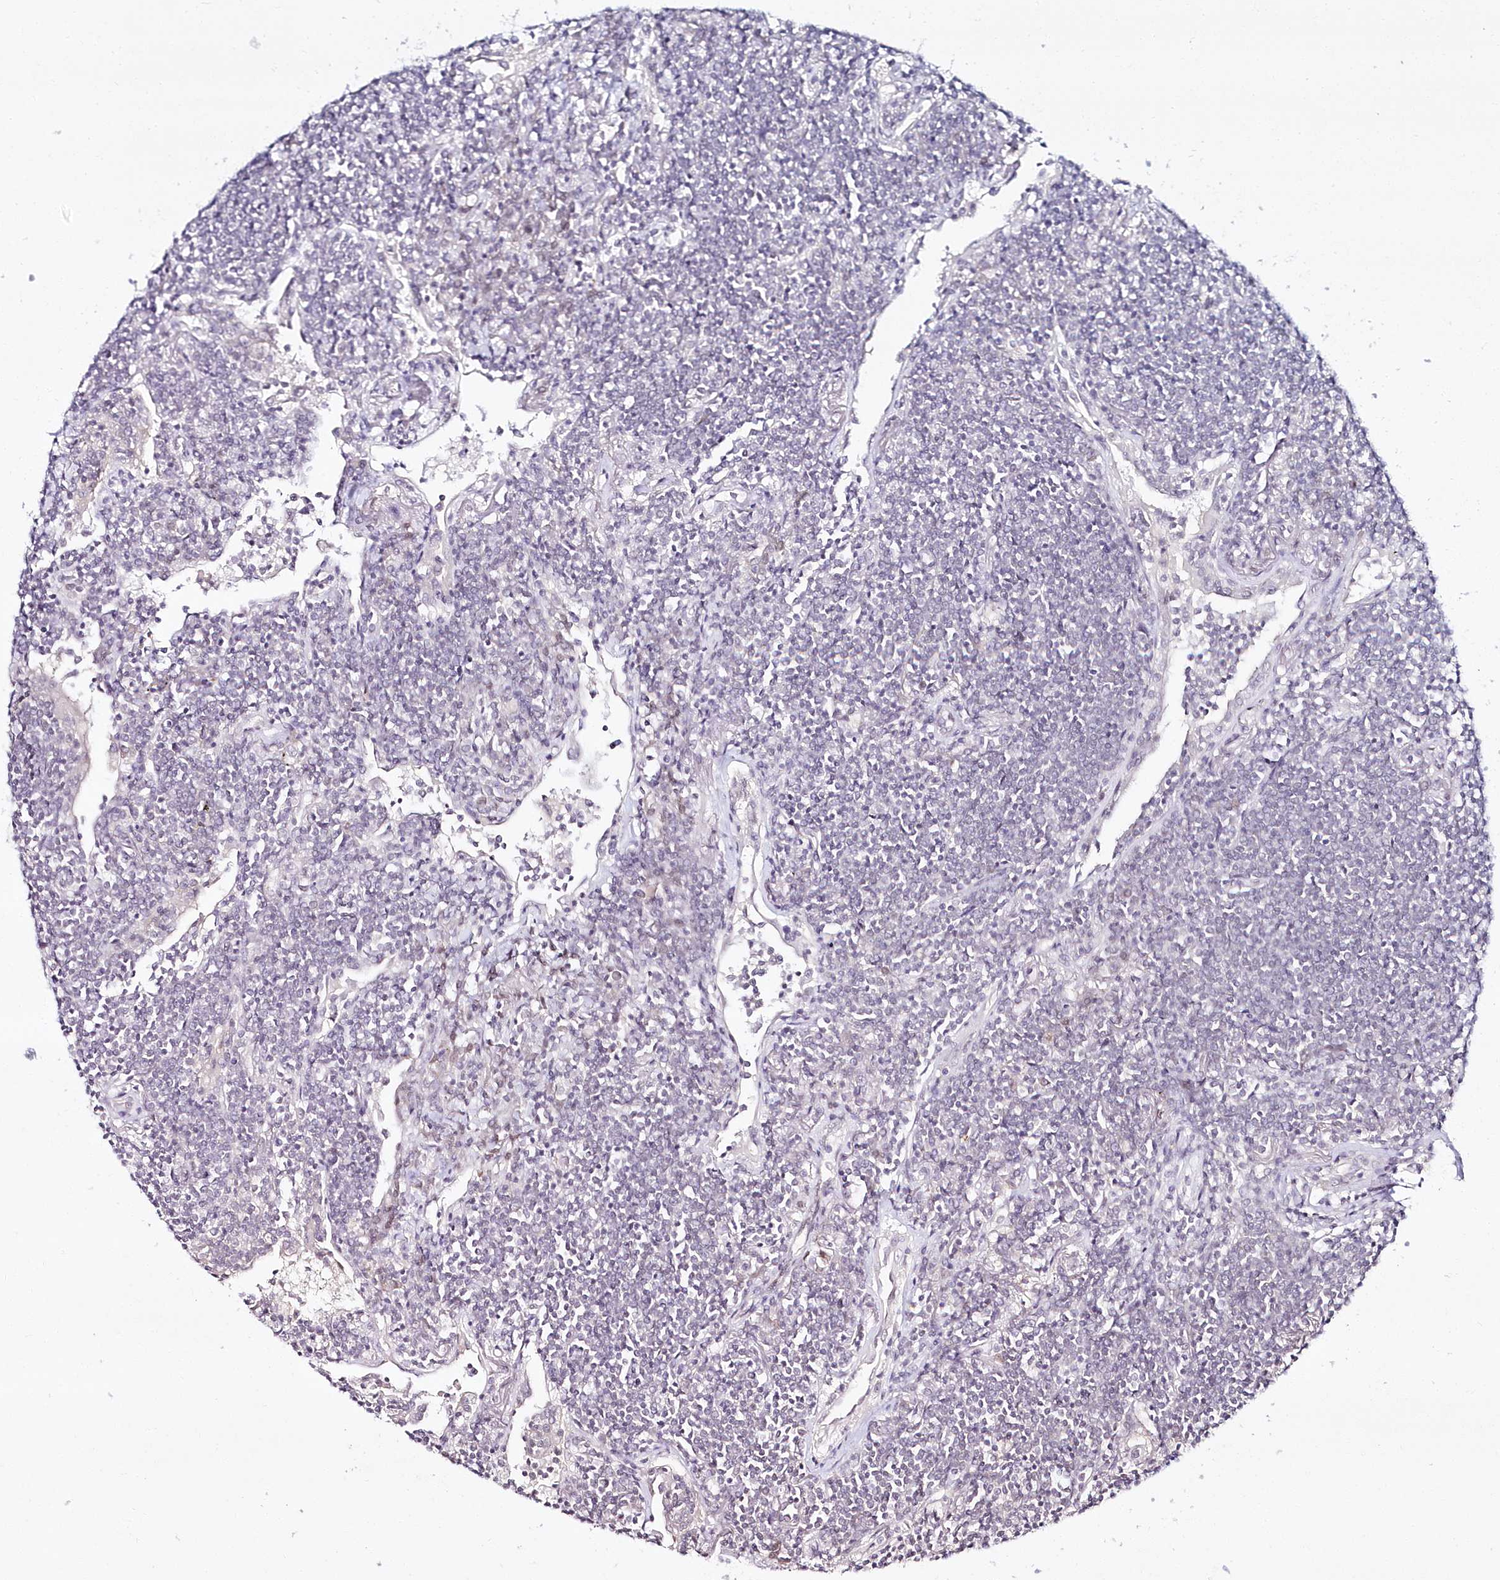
{"staining": {"intensity": "negative", "quantity": "none", "location": "none"}, "tissue": "lymphoma", "cell_type": "Tumor cells", "image_type": "cancer", "snomed": [{"axis": "morphology", "description": "Malignant lymphoma, non-Hodgkin's type, Low grade"}, {"axis": "topography", "description": "Lung"}], "caption": "The micrograph demonstrates no significant staining in tumor cells of low-grade malignant lymphoma, non-Hodgkin's type. The staining is performed using DAB (3,3'-diaminobenzidine) brown chromogen with nuclei counter-stained in using hematoxylin.", "gene": "HYCC2", "patient": {"sex": "female", "age": 71}}